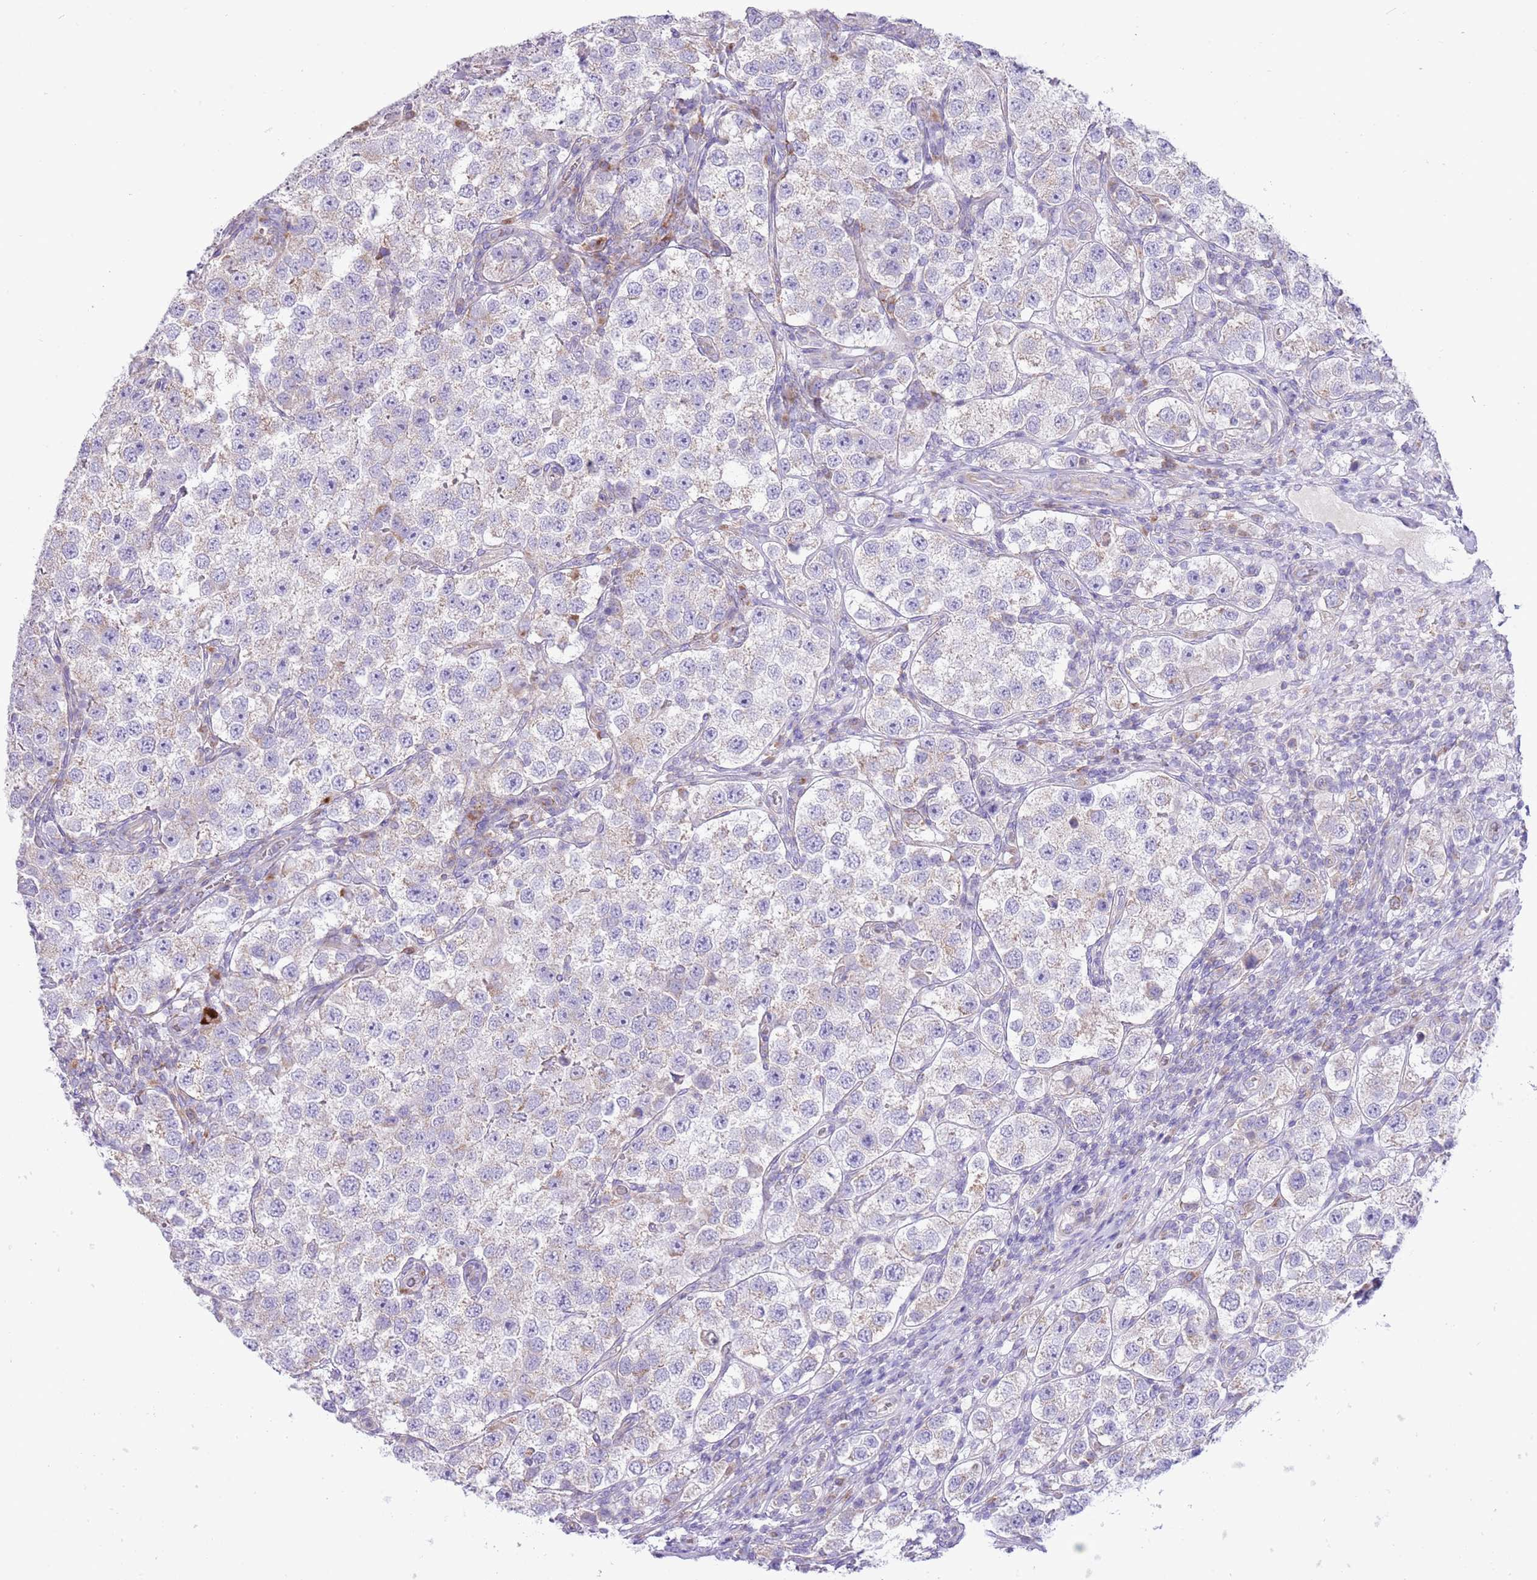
{"staining": {"intensity": "negative", "quantity": "none", "location": "none"}, "tissue": "testis cancer", "cell_type": "Tumor cells", "image_type": "cancer", "snomed": [{"axis": "morphology", "description": "Seminoma, NOS"}, {"axis": "topography", "description": "Testis"}], "caption": "Tumor cells are negative for brown protein staining in testis cancer.", "gene": "OAZ2", "patient": {"sex": "male", "age": 37}}